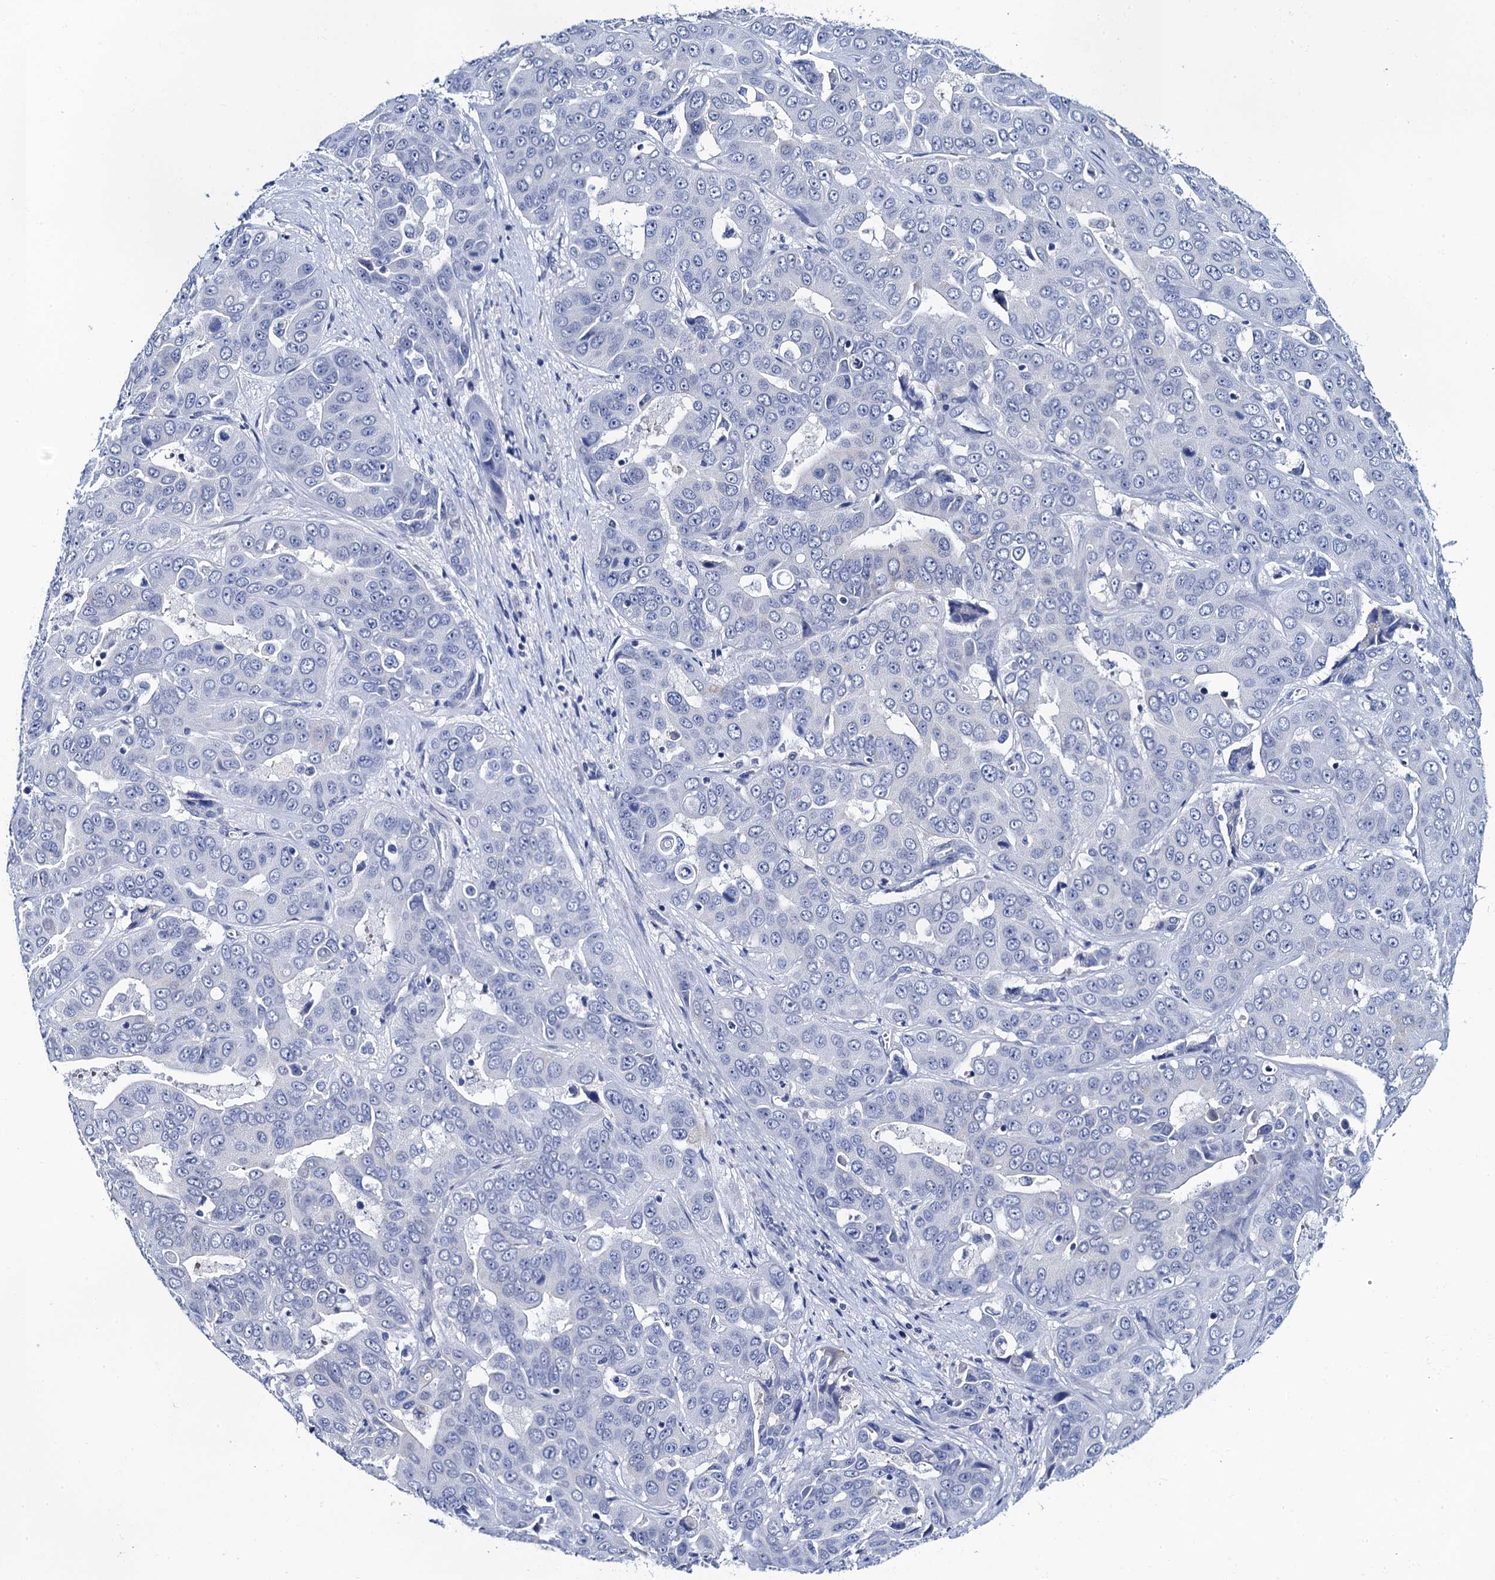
{"staining": {"intensity": "negative", "quantity": "none", "location": "none"}, "tissue": "liver cancer", "cell_type": "Tumor cells", "image_type": "cancer", "snomed": [{"axis": "morphology", "description": "Cholangiocarcinoma"}, {"axis": "topography", "description": "Liver"}], "caption": "A photomicrograph of human cholangiocarcinoma (liver) is negative for staining in tumor cells.", "gene": "LYPD3", "patient": {"sex": "female", "age": 52}}